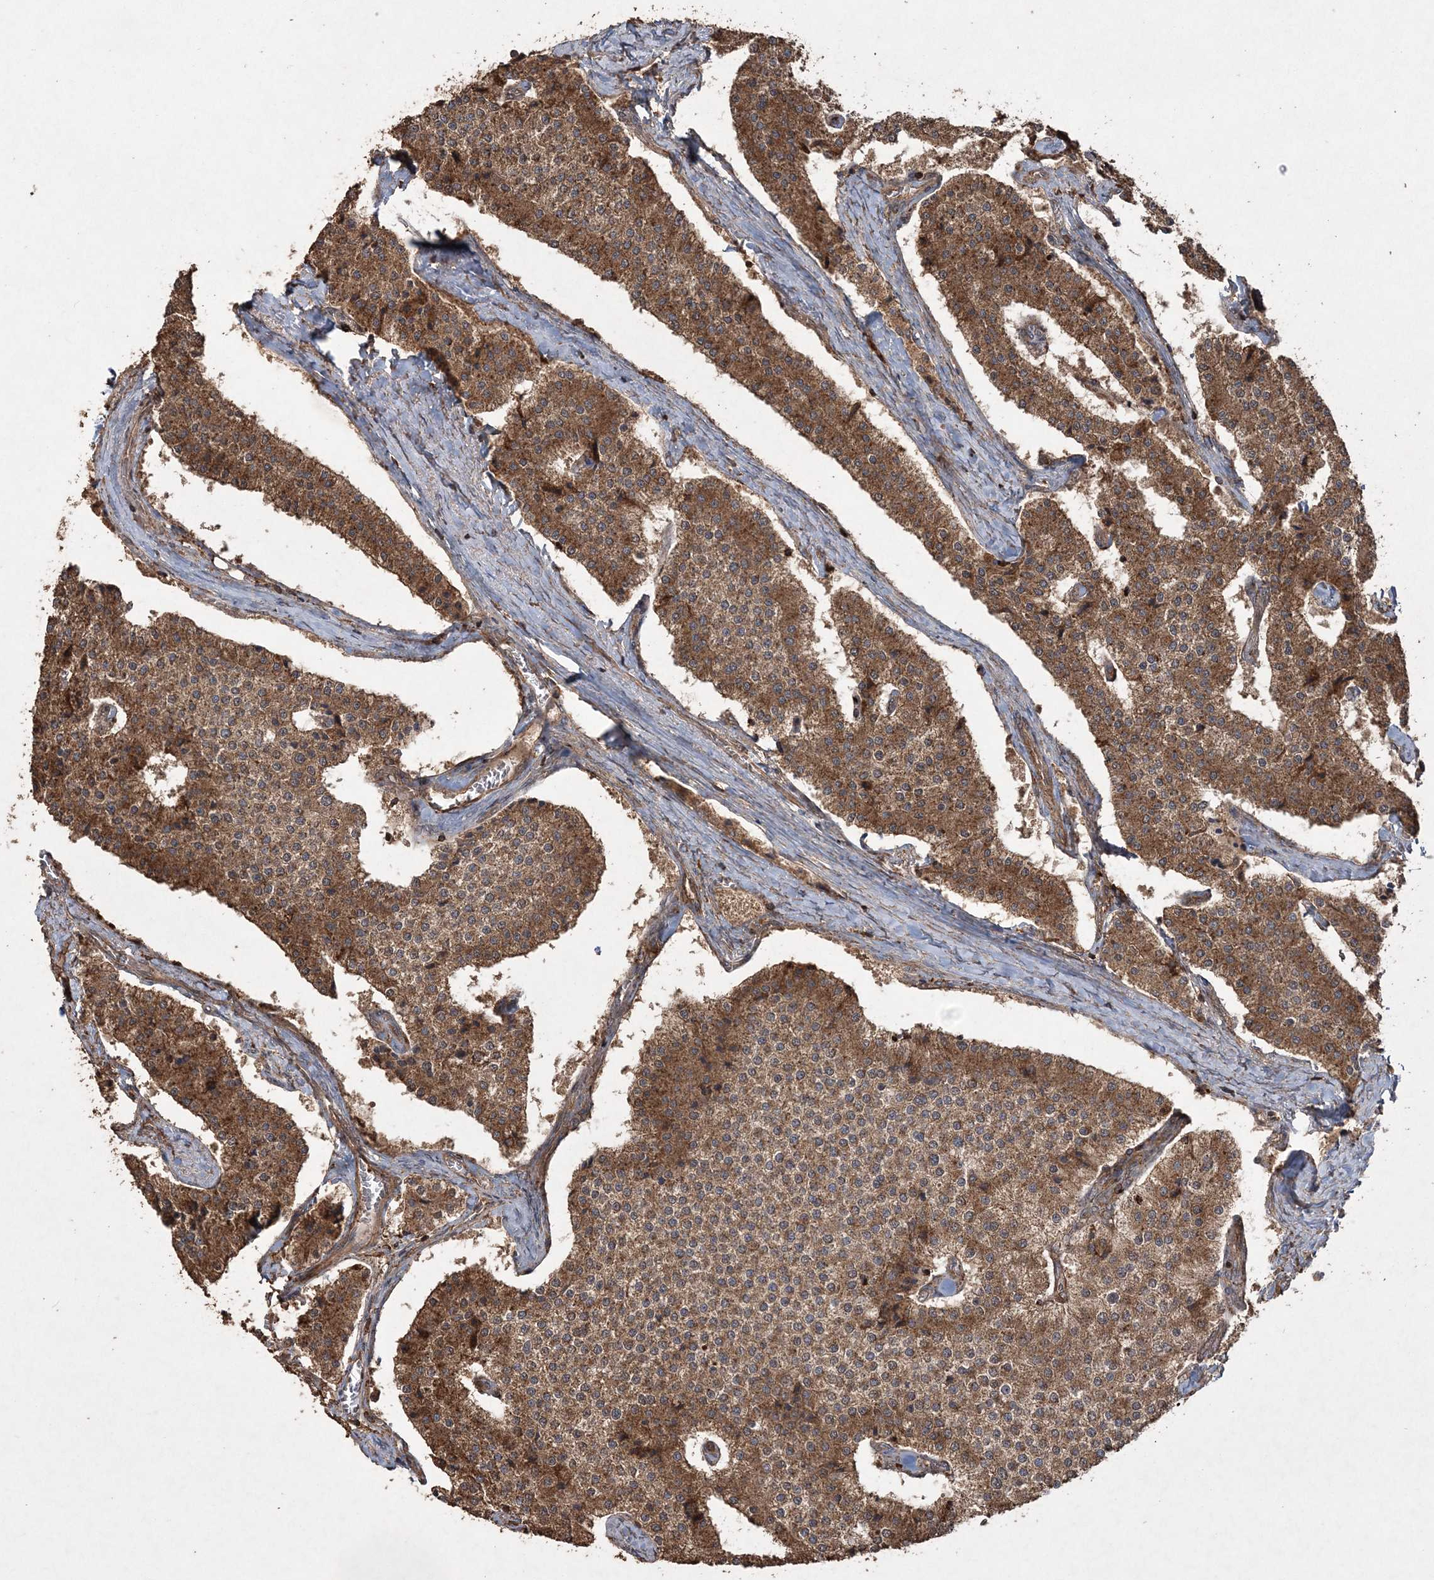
{"staining": {"intensity": "moderate", "quantity": ">75%", "location": "cytoplasmic/membranous"}, "tissue": "carcinoid", "cell_type": "Tumor cells", "image_type": "cancer", "snomed": [{"axis": "morphology", "description": "Carcinoid, malignant, NOS"}, {"axis": "topography", "description": "Colon"}], "caption": "Moderate cytoplasmic/membranous expression is present in approximately >75% of tumor cells in carcinoid.", "gene": "TTC7A", "patient": {"sex": "female", "age": 52}}